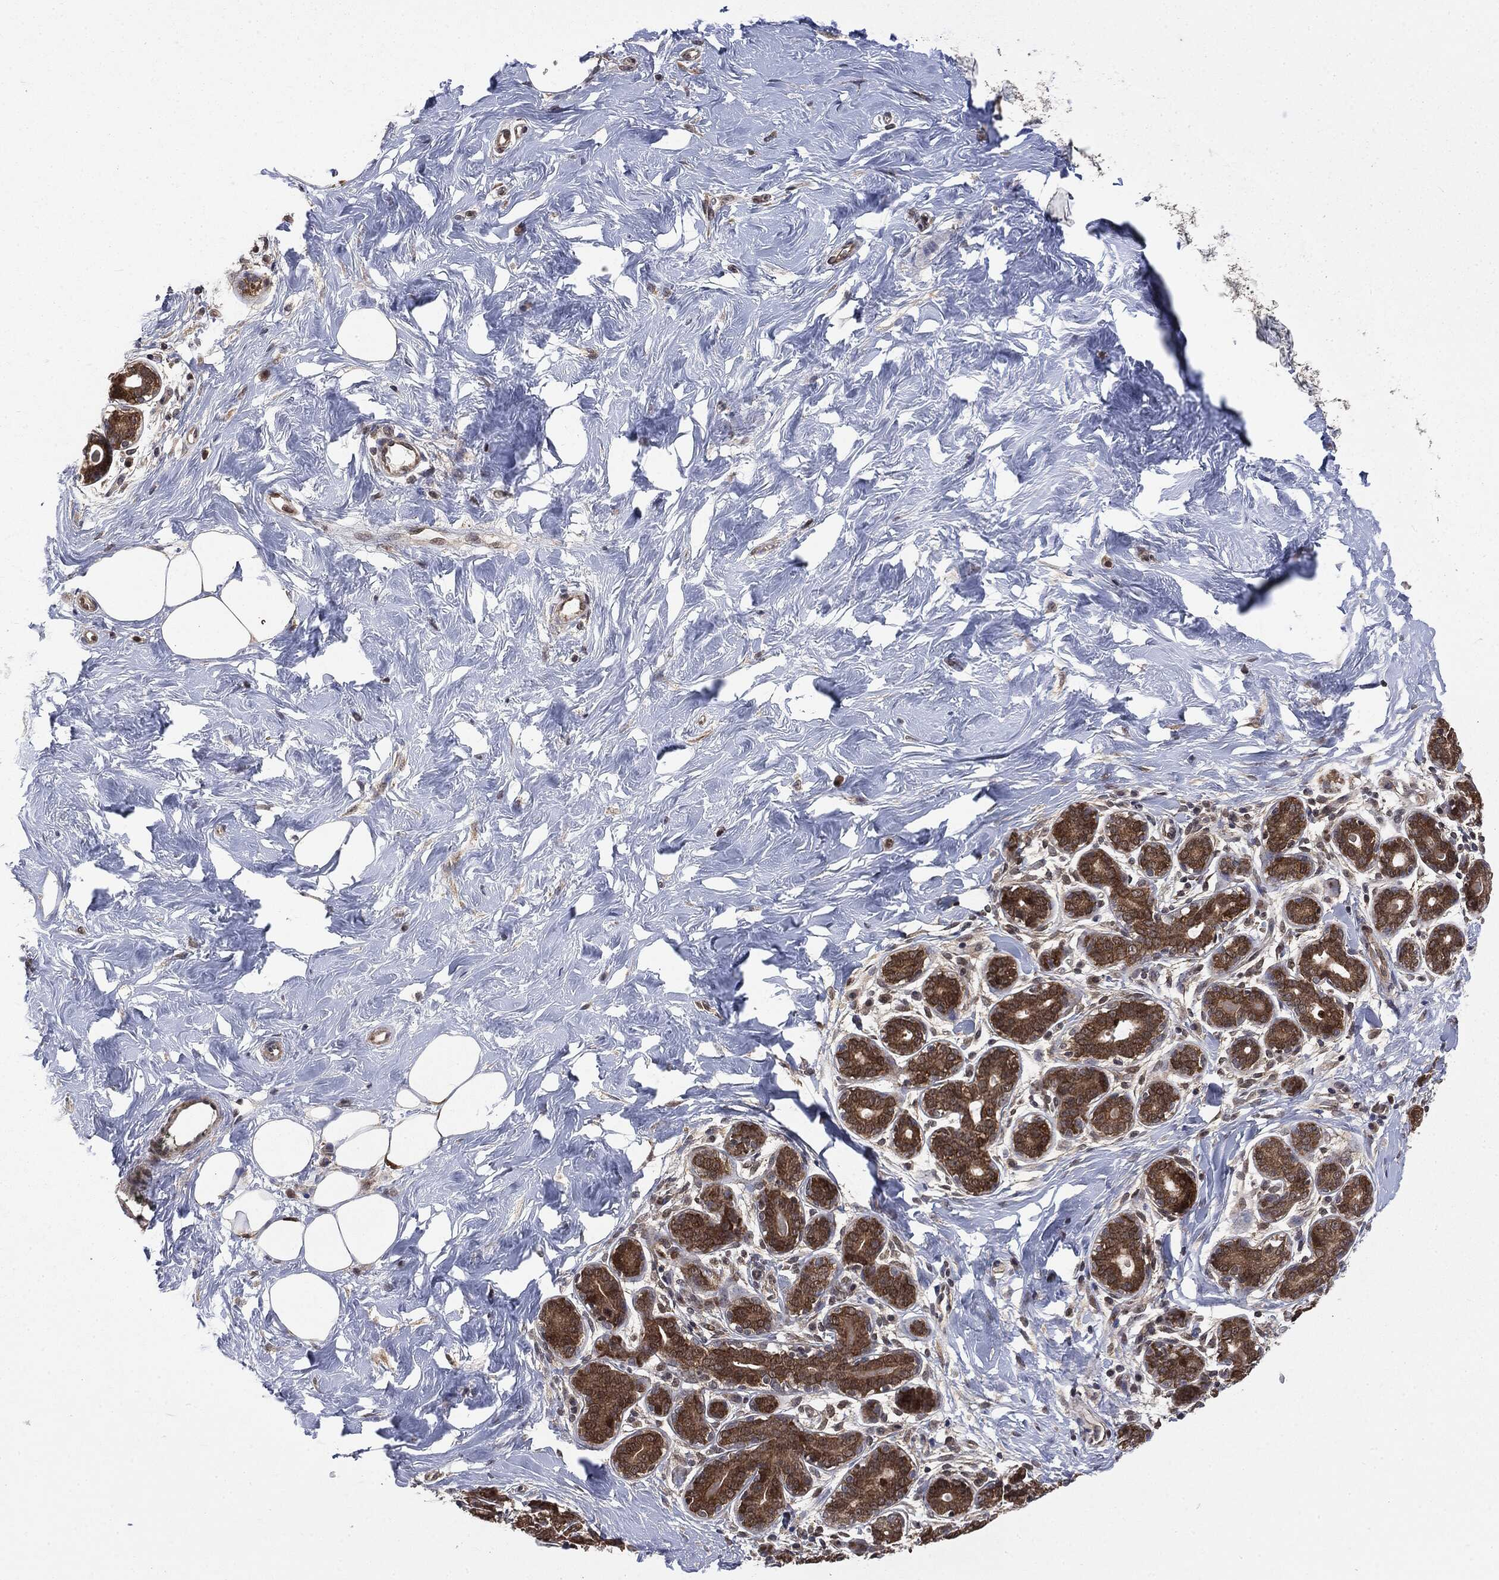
{"staining": {"intensity": "moderate", "quantity": ">75%", "location": "cytoplasmic/membranous"}, "tissue": "breast", "cell_type": "Glandular cells", "image_type": "normal", "snomed": [{"axis": "morphology", "description": "Normal tissue, NOS"}, {"axis": "topography", "description": "Breast"}], "caption": "Immunohistochemistry image of unremarkable breast: human breast stained using IHC exhibits medium levels of moderate protein expression localized specifically in the cytoplasmic/membranous of glandular cells, appearing as a cytoplasmic/membranous brown color.", "gene": "GPI", "patient": {"sex": "female", "age": 43}}